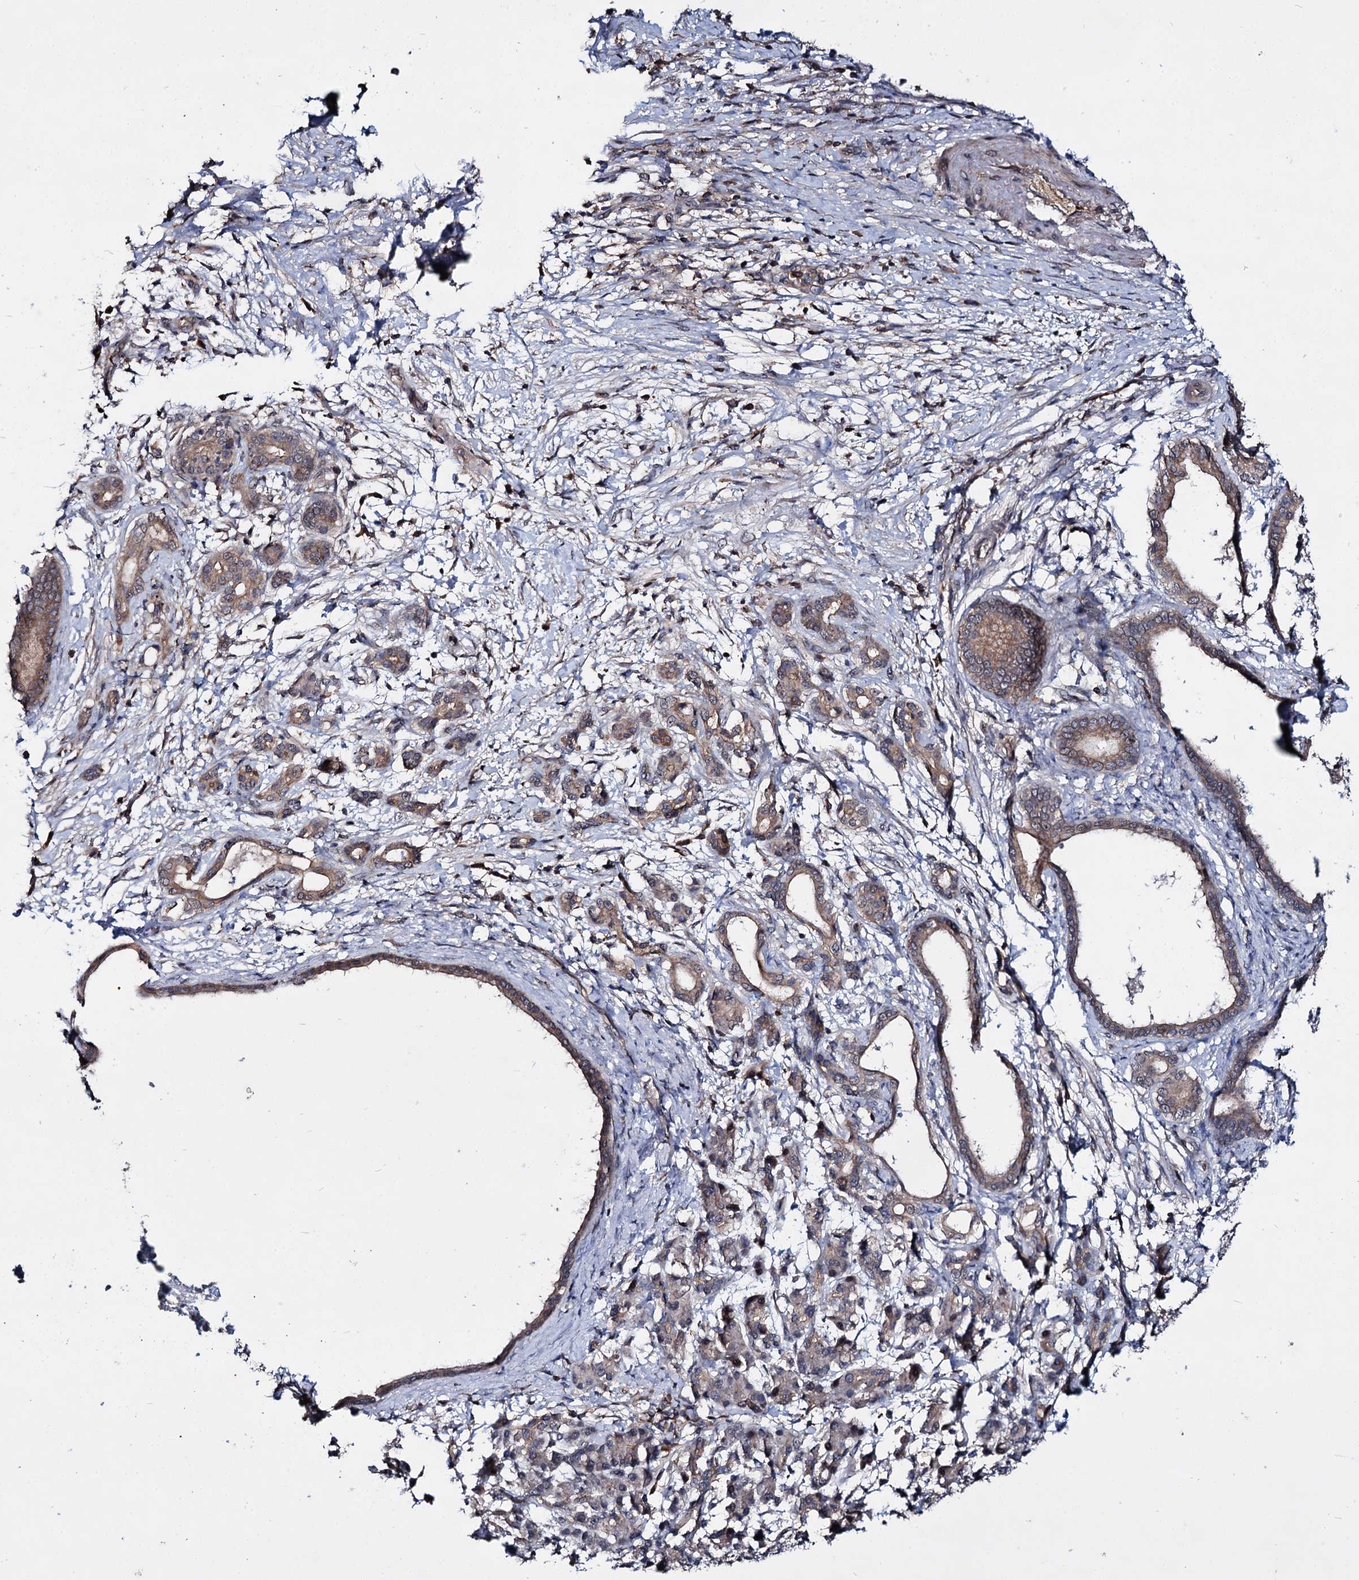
{"staining": {"intensity": "weak", "quantity": ">75%", "location": "cytoplasmic/membranous"}, "tissue": "pancreatic cancer", "cell_type": "Tumor cells", "image_type": "cancer", "snomed": [{"axis": "morphology", "description": "Adenocarcinoma, NOS"}, {"axis": "topography", "description": "Pancreas"}], "caption": "The micrograph demonstrates immunohistochemical staining of pancreatic adenocarcinoma. There is weak cytoplasmic/membranous positivity is seen in approximately >75% of tumor cells.", "gene": "ABLIM1", "patient": {"sex": "female", "age": 55}}